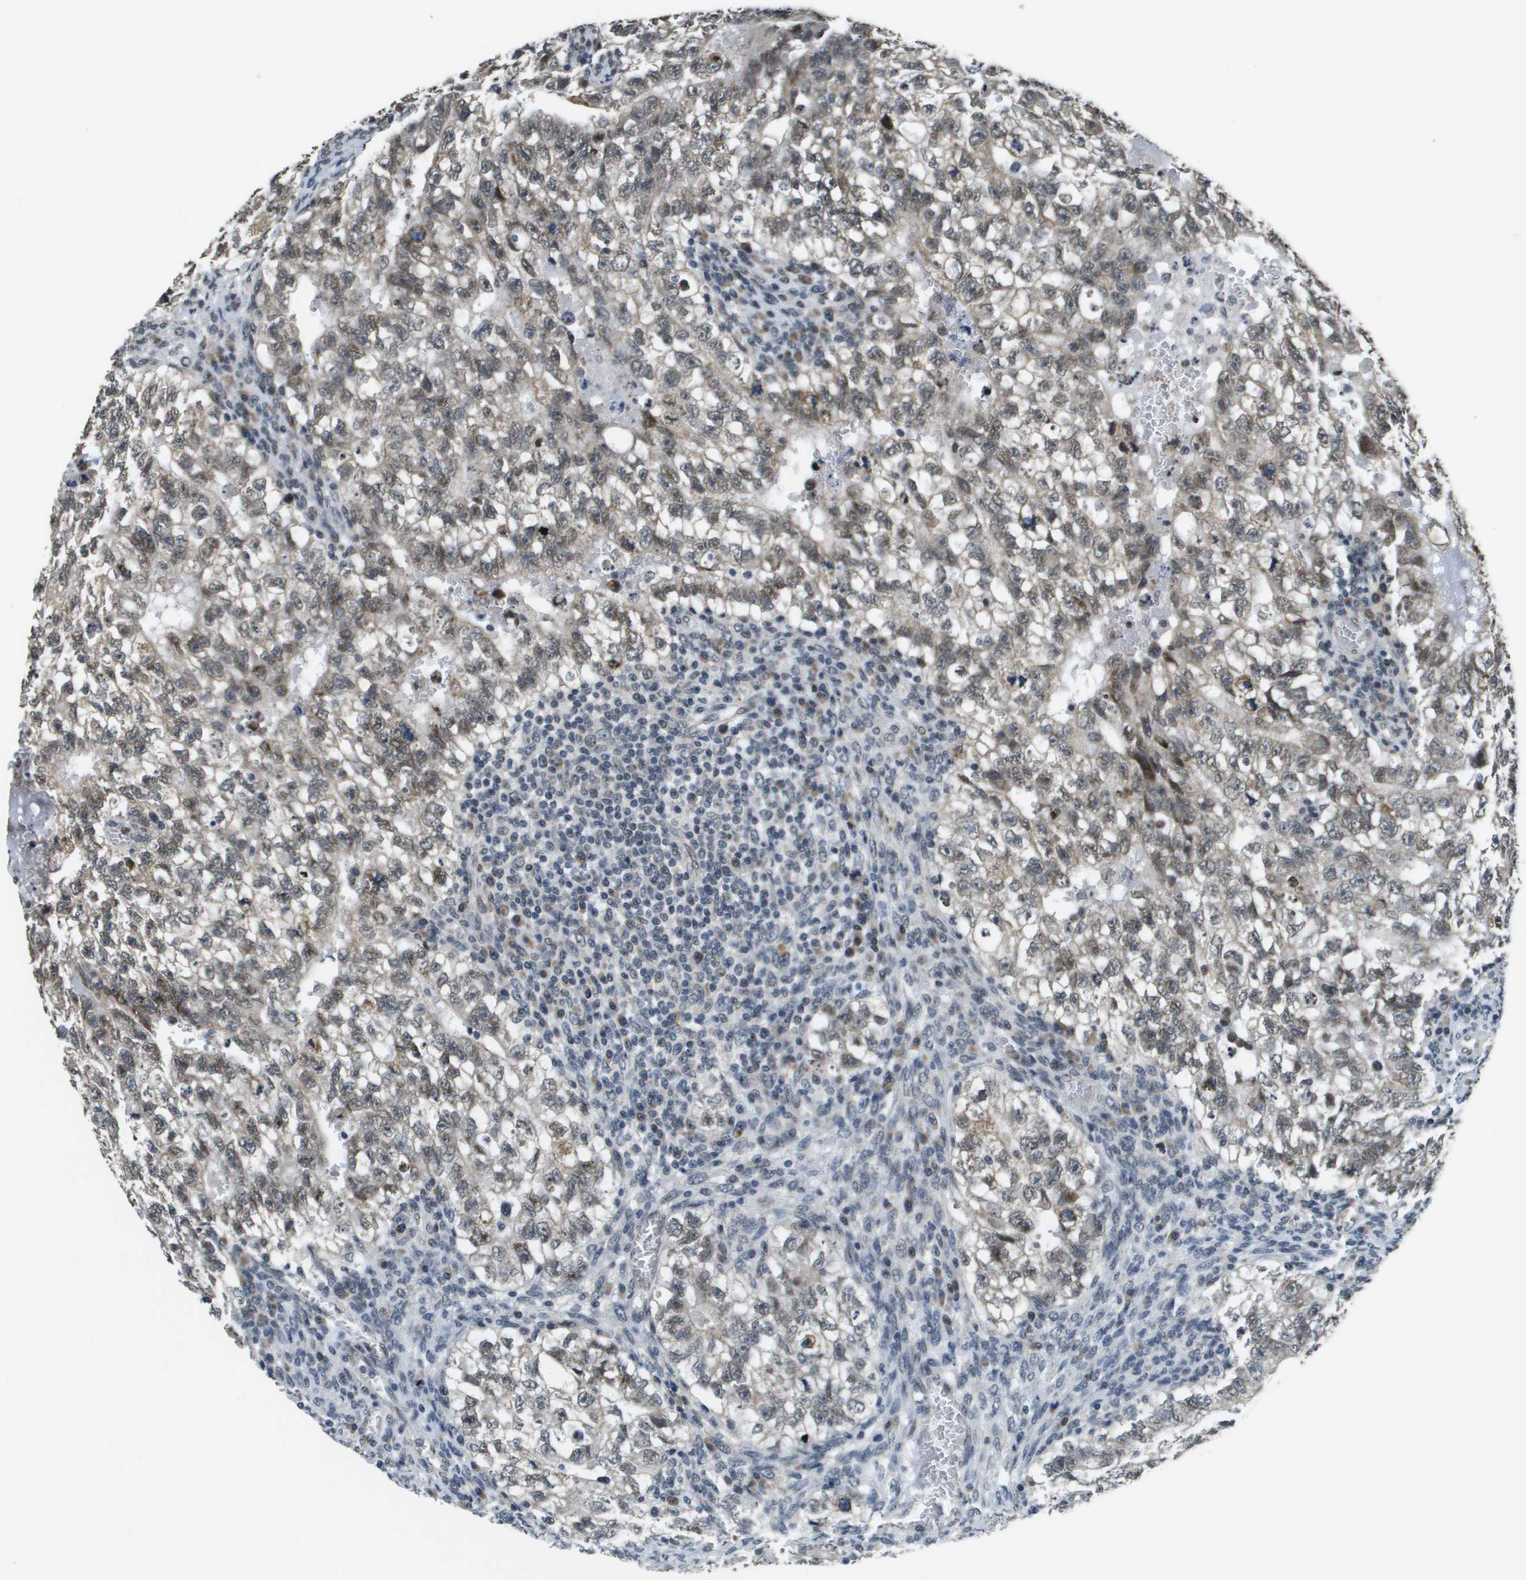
{"staining": {"intensity": "weak", "quantity": "25%-75%", "location": "cytoplasmic/membranous,nuclear"}, "tissue": "testis cancer", "cell_type": "Tumor cells", "image_type": "cancer", "snomed": [{"axis": "morphology", "description": "Seminoma, NOS"}, {"axis": "morphology", "description": "Carcinoma, Embryonal, NOS"}, {"axis": "topography", "description": "Testis"}], "caption": "Protein staining of seminoma (testis) tissue displays weak cytoplasmic/membranous and nuclear expression in about 25%-75% of tumor cells. Ihc stains the protein in brown and the nuclei are stained blue.", "gene": "FANCC", "patient": {"sex": "male", "age": 38}}